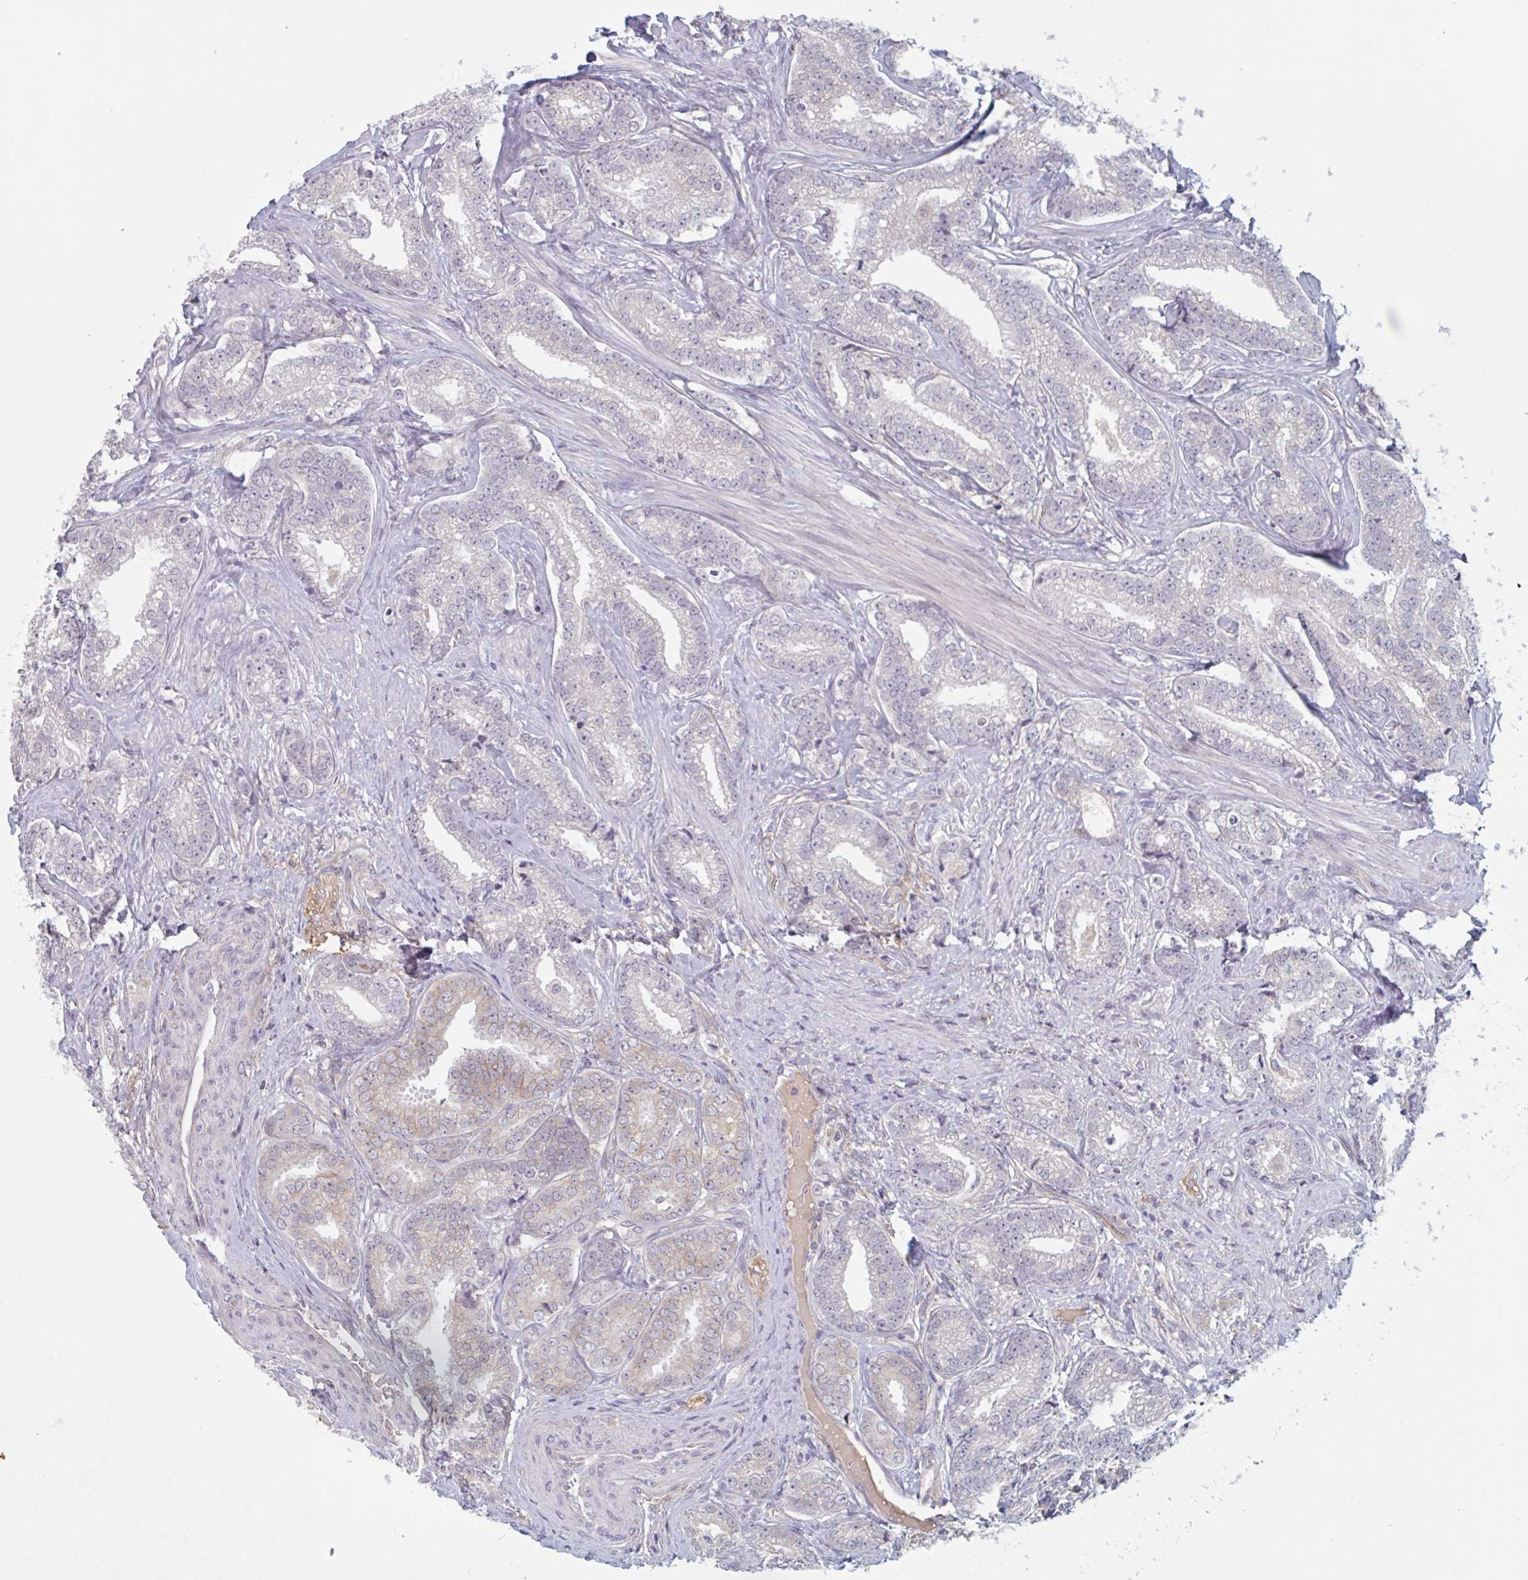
{"staining": {"intensity": "weak", "quantity": "<25%", "location": "cytoplasmic/membranous"}, "tissue": "prostate cancer", "cell_type": "Tumor cells", "image_type": "cancer", "snomed": [{"axis": "morphology", "description": "Adenocarcinoma, Low grade"}, {"axis": "topography", "description": "Prostate"}], "caption": "Tumor cells show no significant protein expression in prostate cancer (low-grade adenocarcinoma).", "gene": "SURF1", "patient": {"sex": "male", "age": 63}}